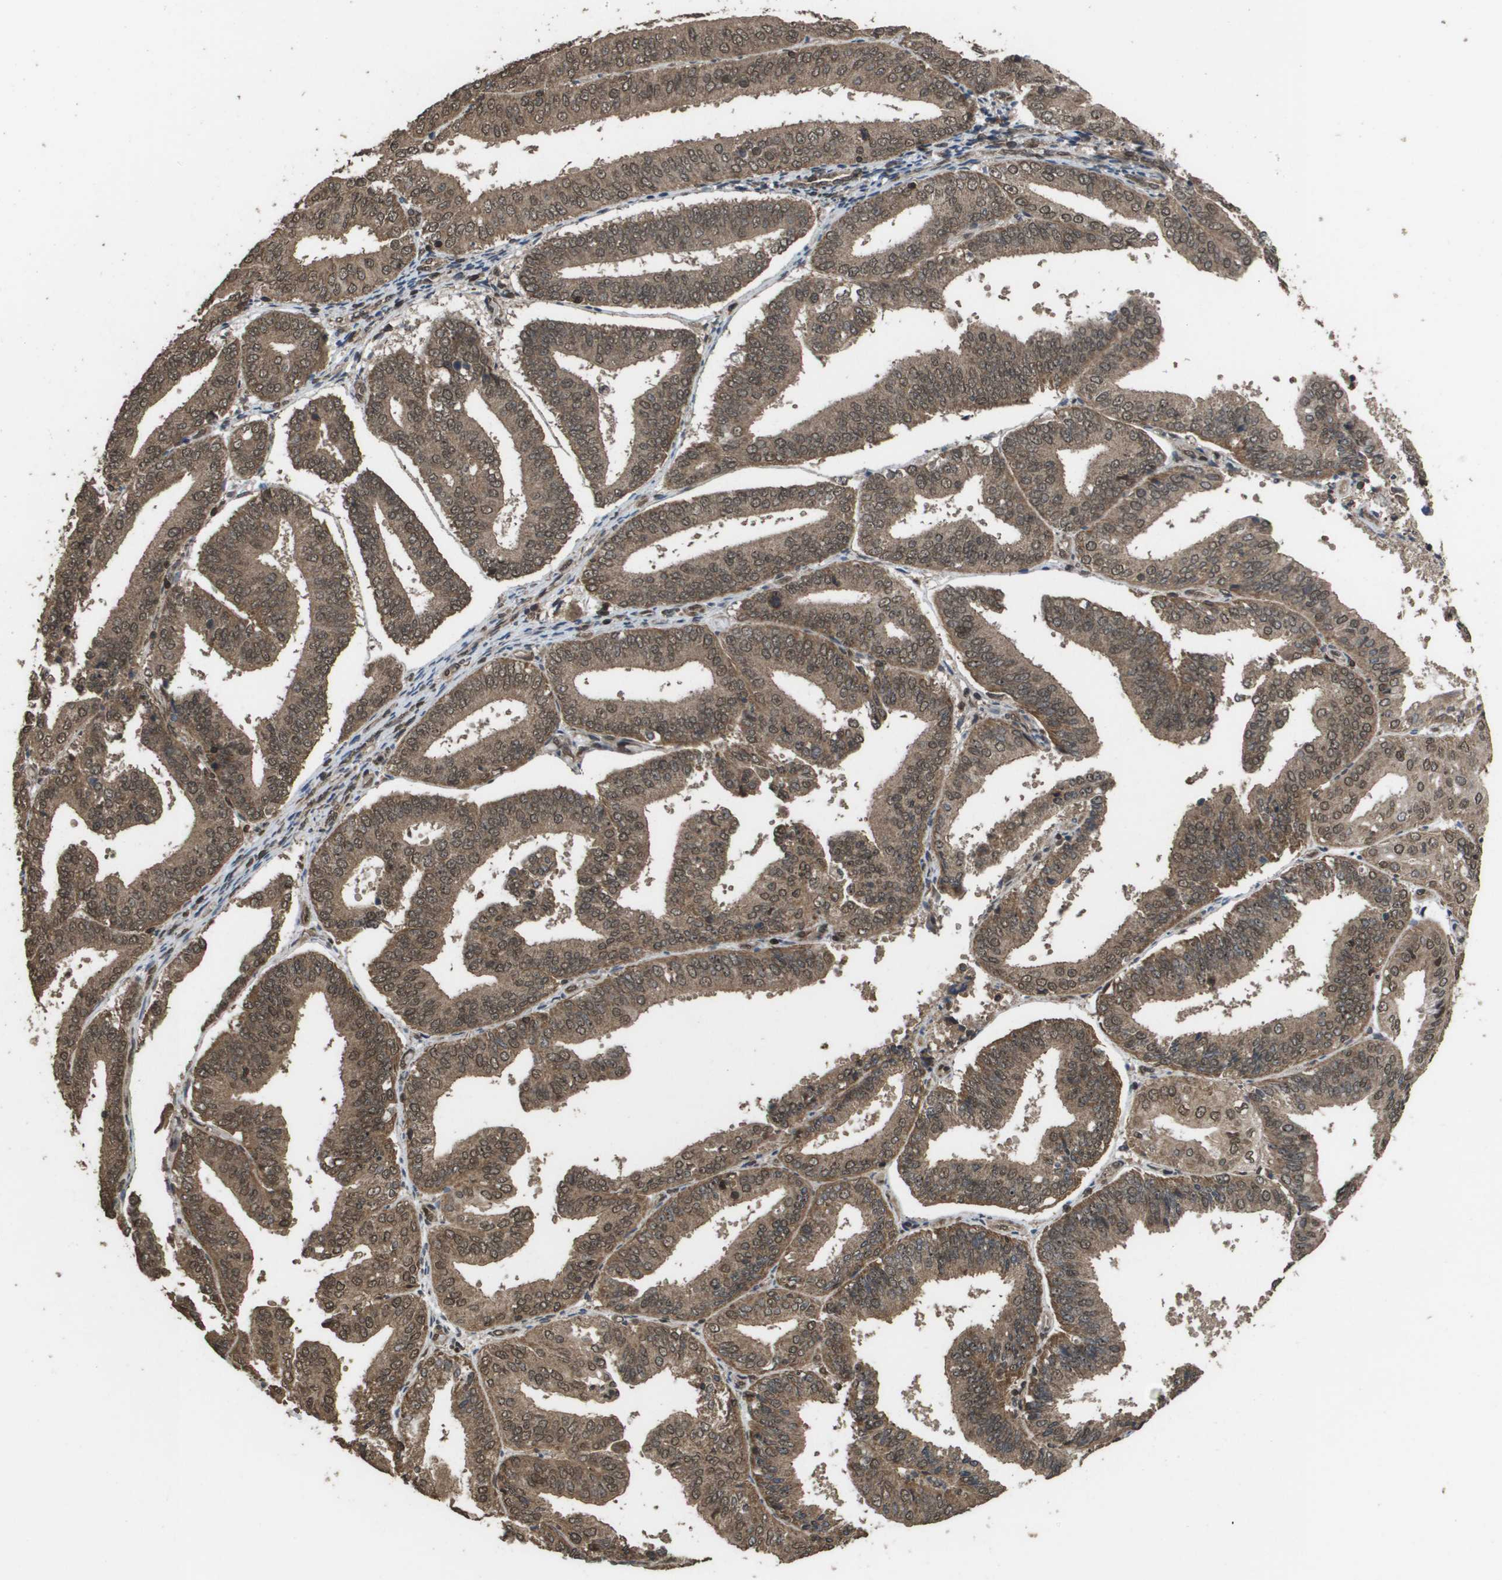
{"staining": {"intensity": "moderate", "quantity": ">75%", "location": "cytoplasmic/membranous,nuclear"}, "tissue": "endometrial cancer", "cell_type": "Tumor cells", "image_type": "cancer", "snomed": [{"axis": "morphology", "description": "Adenocarcinoma, NOS"}, {"axis": "topography", "description": "Endometrium"}], "caption": "Adenocarcinoma (endometrial) was stained to show a protein in brown. There is medium levels of moderate cytoplasmic/membranous and nuclear expression in approximately >75% of tumor cells. (DAB (3,3'-diaminobenzidine) IHC with brightfield microscopy, high magnification).", "gene": "AXIN2", "patient": {"sex": "female", "age": 63}}